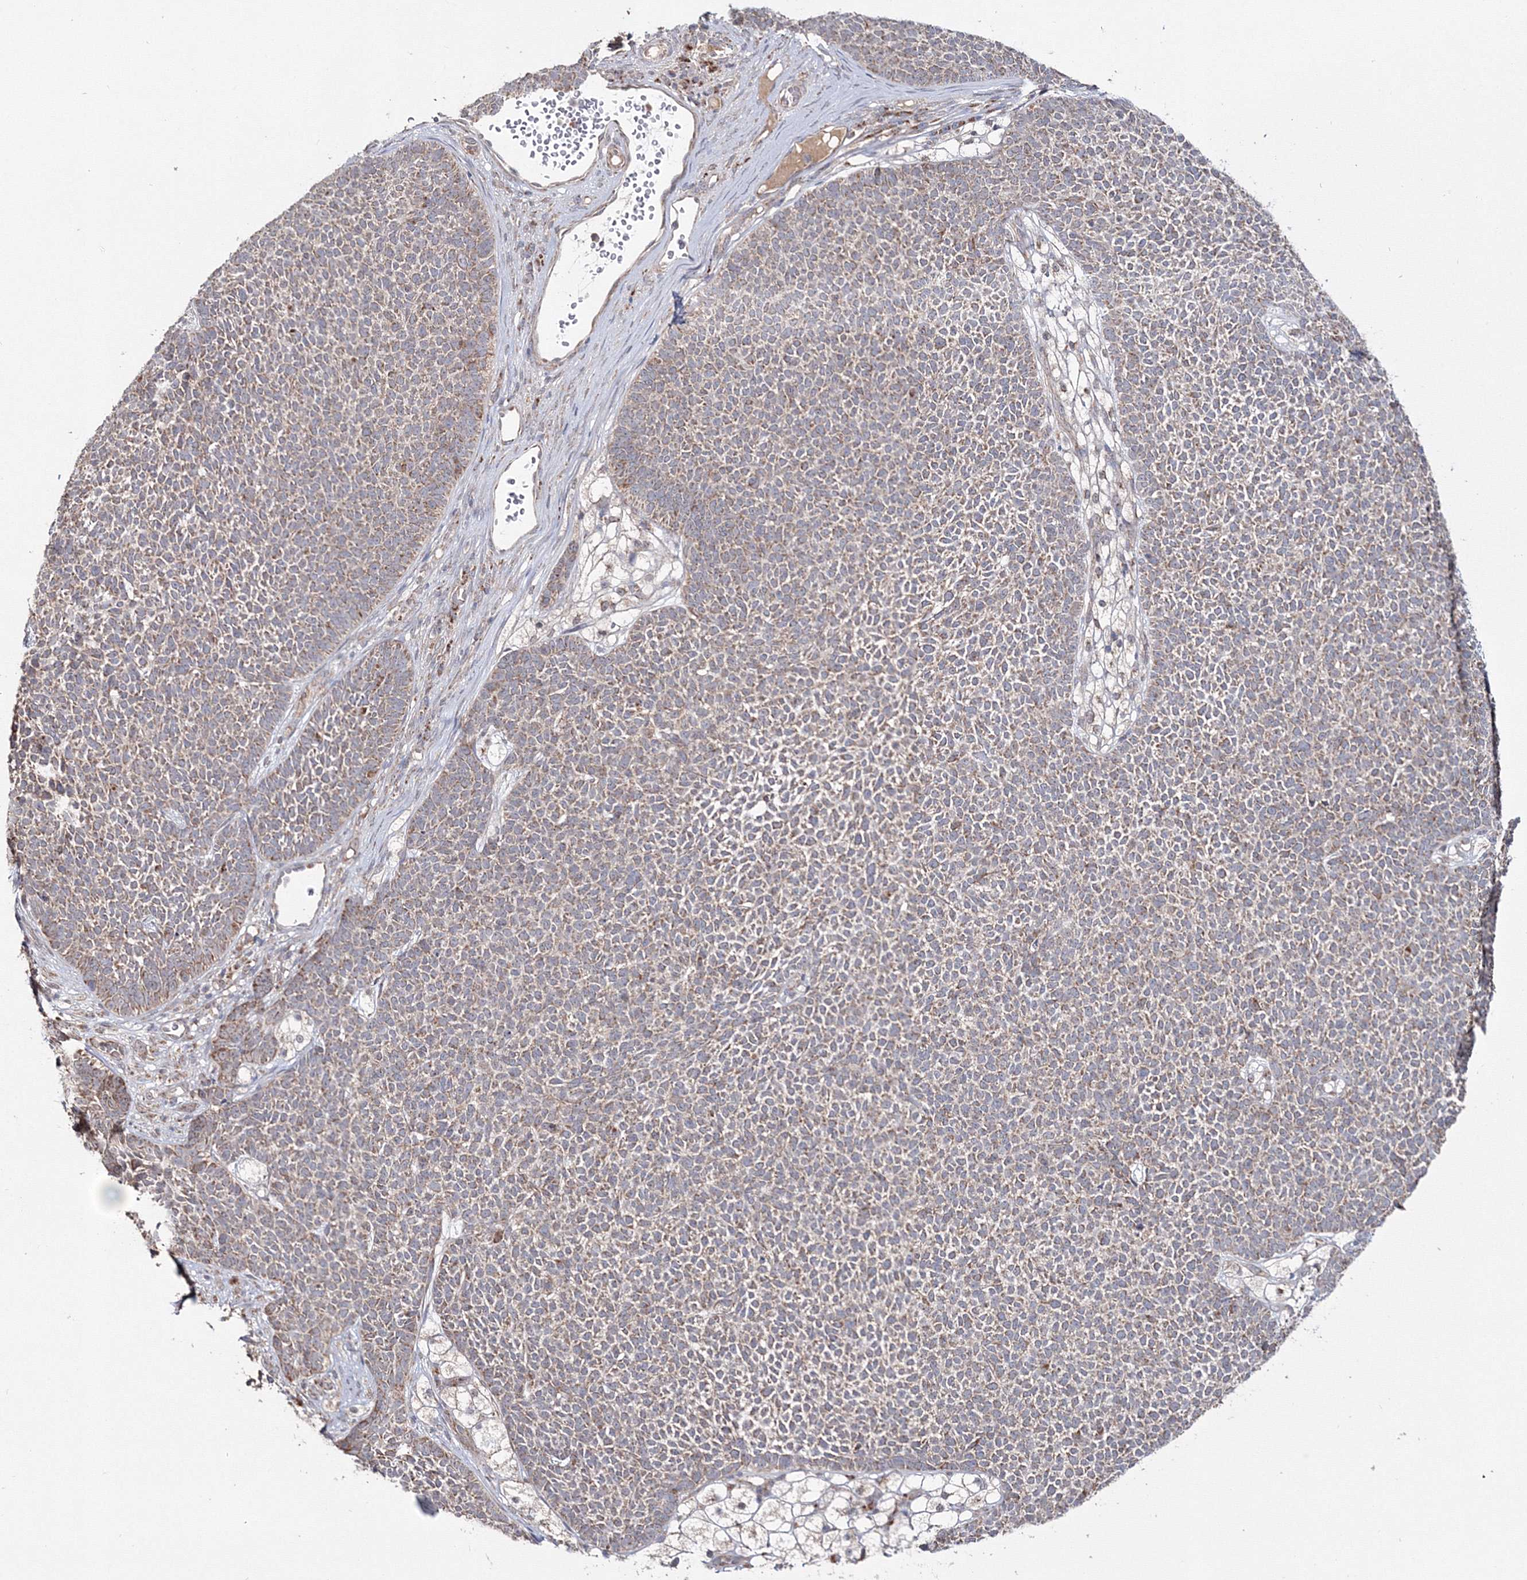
{"staining": {"intensity": "weak", "quantity": ">75%", "location": "cytoplasmic/membranous"}, "tissue": "skin cancer", "cell_type": "Tumor cells", "image_type": "cancer", "snomed": [{"axis": "morphology", "description": "Basal cell carcinoma"}, {"axis": "topography", "description": "Skin"}], "caption": "Skin basal cell carcinoma stained with a brown dye displays weak cytoplasmic/membranous positive staining in approximately >75% of tumor cells.", "gene": "PEX13", "patient": {"sex": "female", "age": 84}}